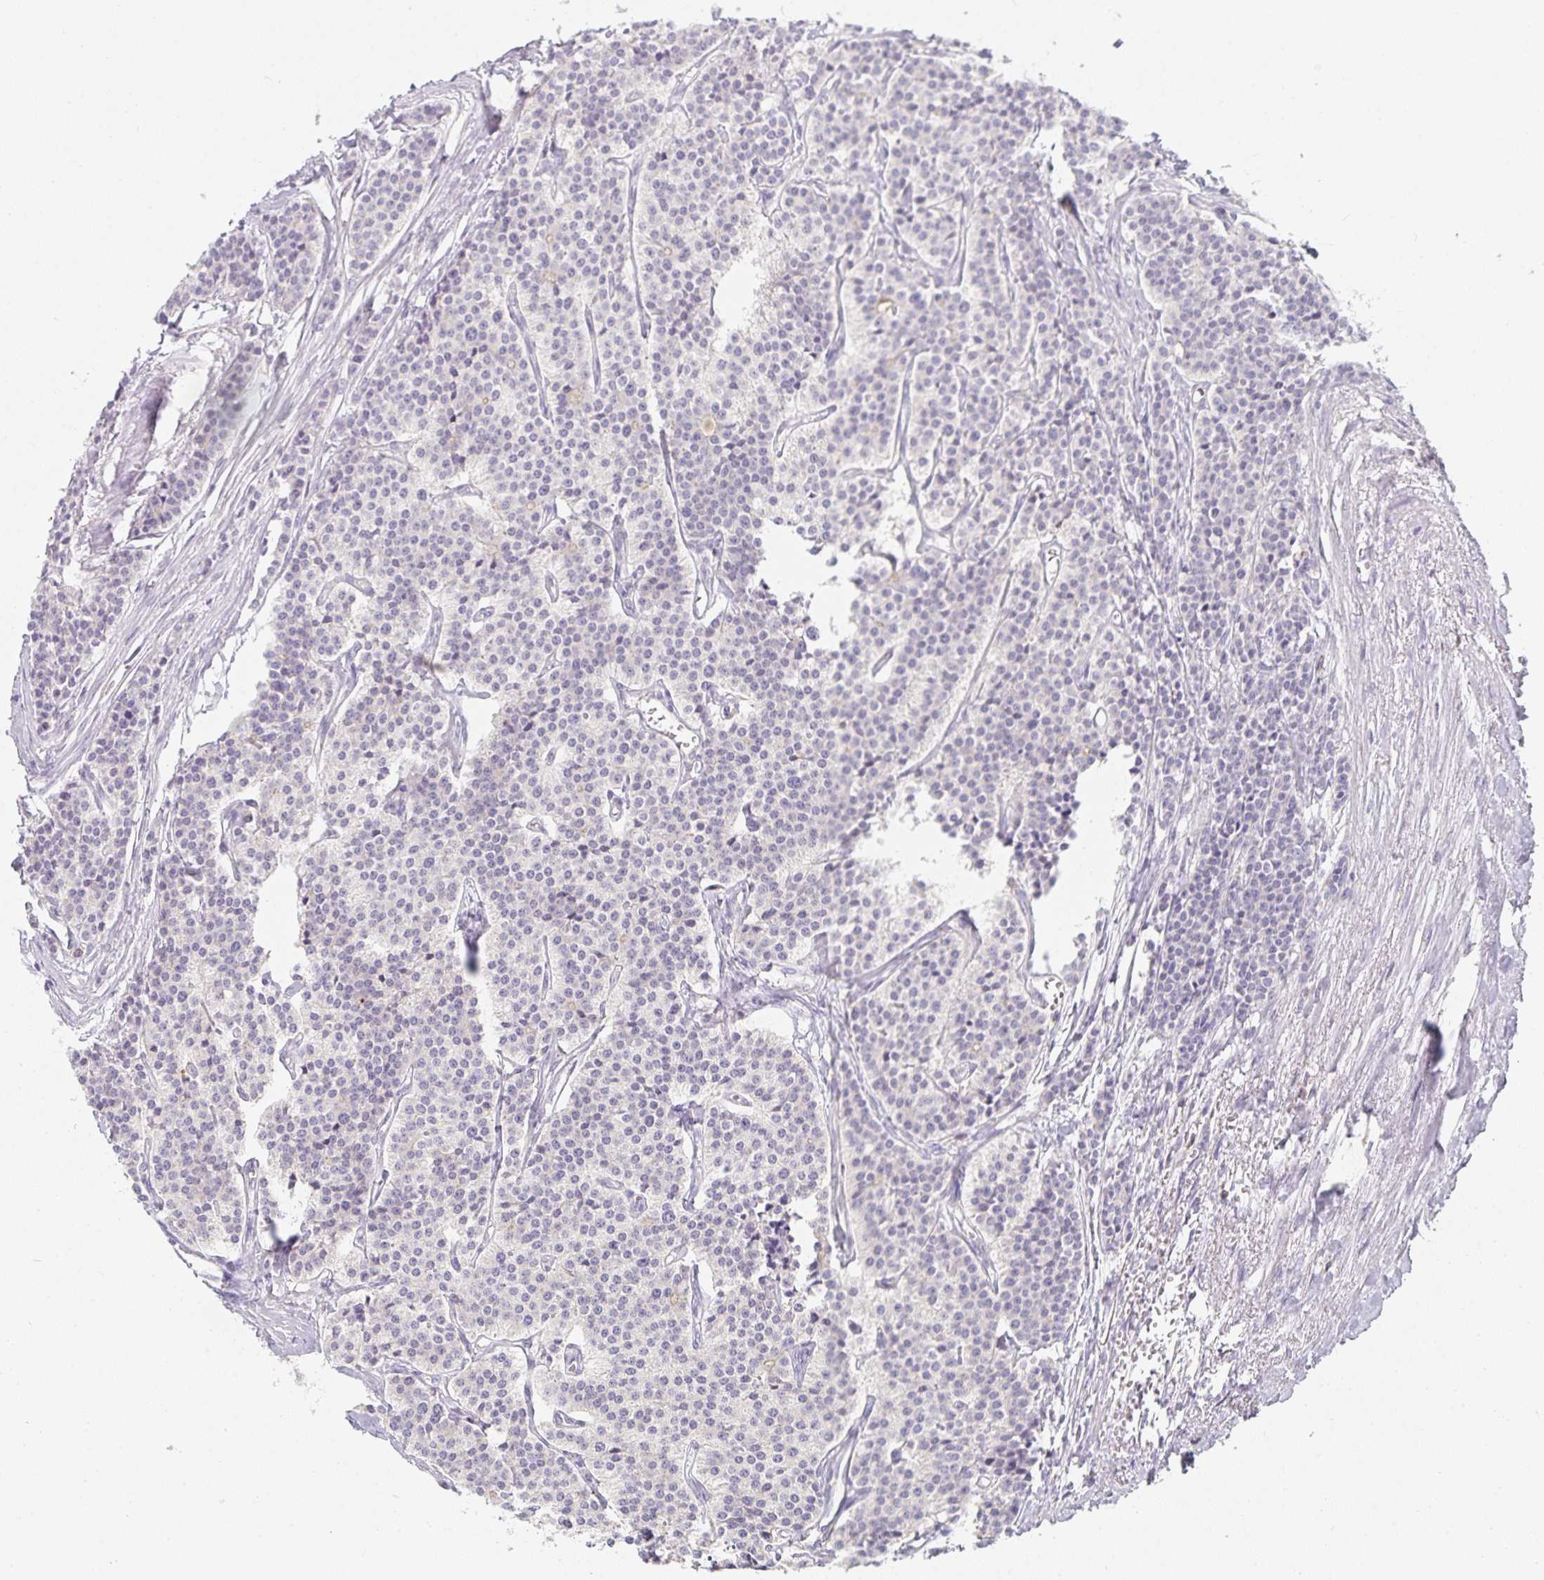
{"staining": {"intensity": "negative", "quantity": "none", "location": "none"}, "tissue": "carcinoid", "cell_type": "Tumor cells", "image_type": "cancer", "snomed": [{"axis": "morphology", "description": "Carcinoid, malignant, NOS"}, {"axis": "topography", "description": "Small intestine"}], "caption": "Protein analysis of malignant carcinoid displays no significant expression in tumor cells. The staining was performed using DAB (3,3'-diaminobenzidine) to visualize the protein expression in brown, while the nuclei were stained in blue with hematoxylin (Magnification: 20x).", "gene": "GATA3", "patient": {"sex": "male", "age": 63}}